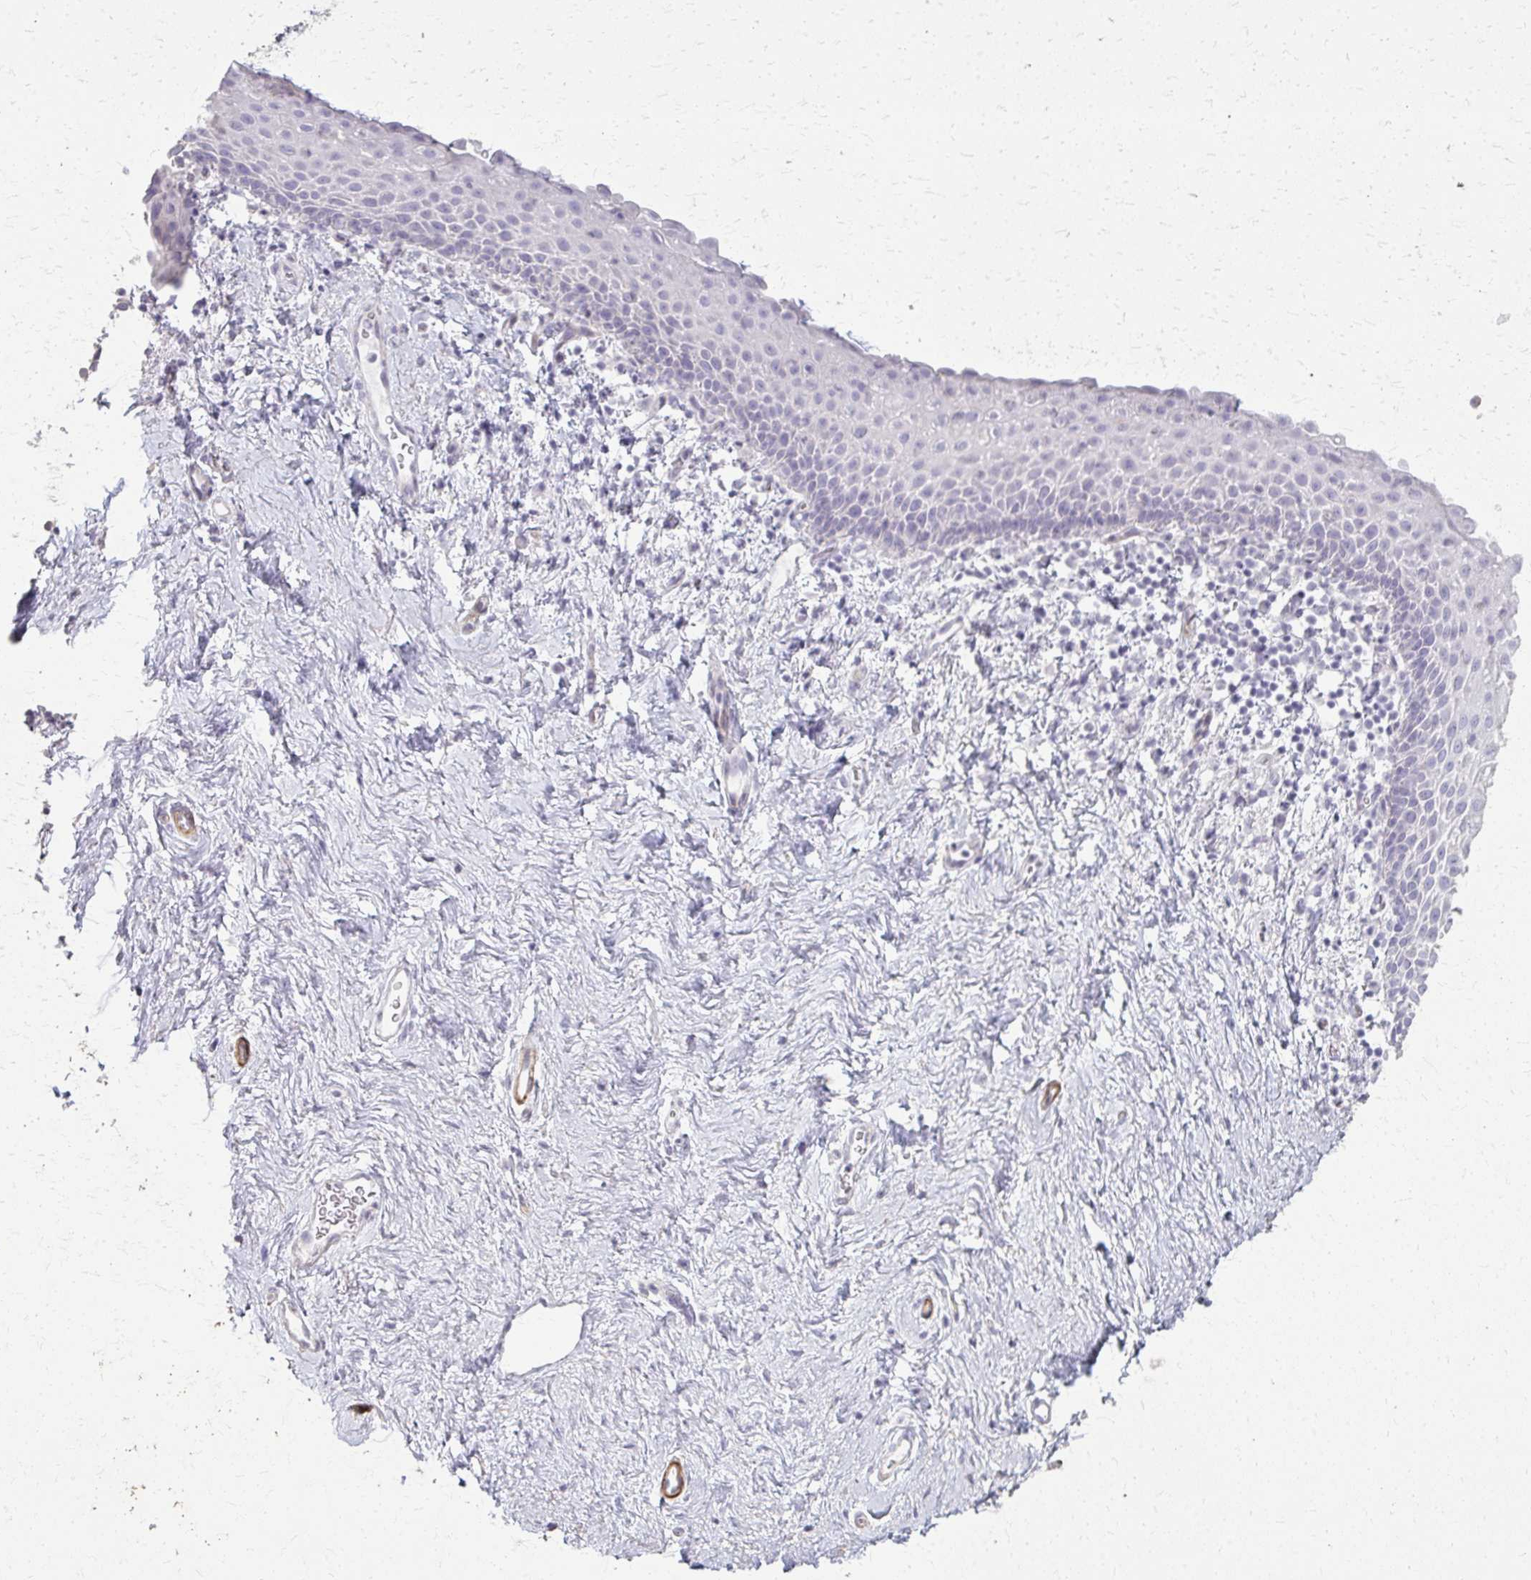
{"staining": {"intensity": "negative", "quantity": "none", "location": "none"}, "tissue": "vagina", "cell_type": "Squamous epithelial cells", "image_type": "normal", "snomed": [{"axis": "morphology", "description": "Normal tissue, NOS"}, {"axis": "topography", "description": "Vagina"}], "caption": "This is an IHC image of unremarkable vagina. There is no positivity in squamous epithelial cells.", "gene": "TENM4", "patient": {"sex": "female", "age": 61}}